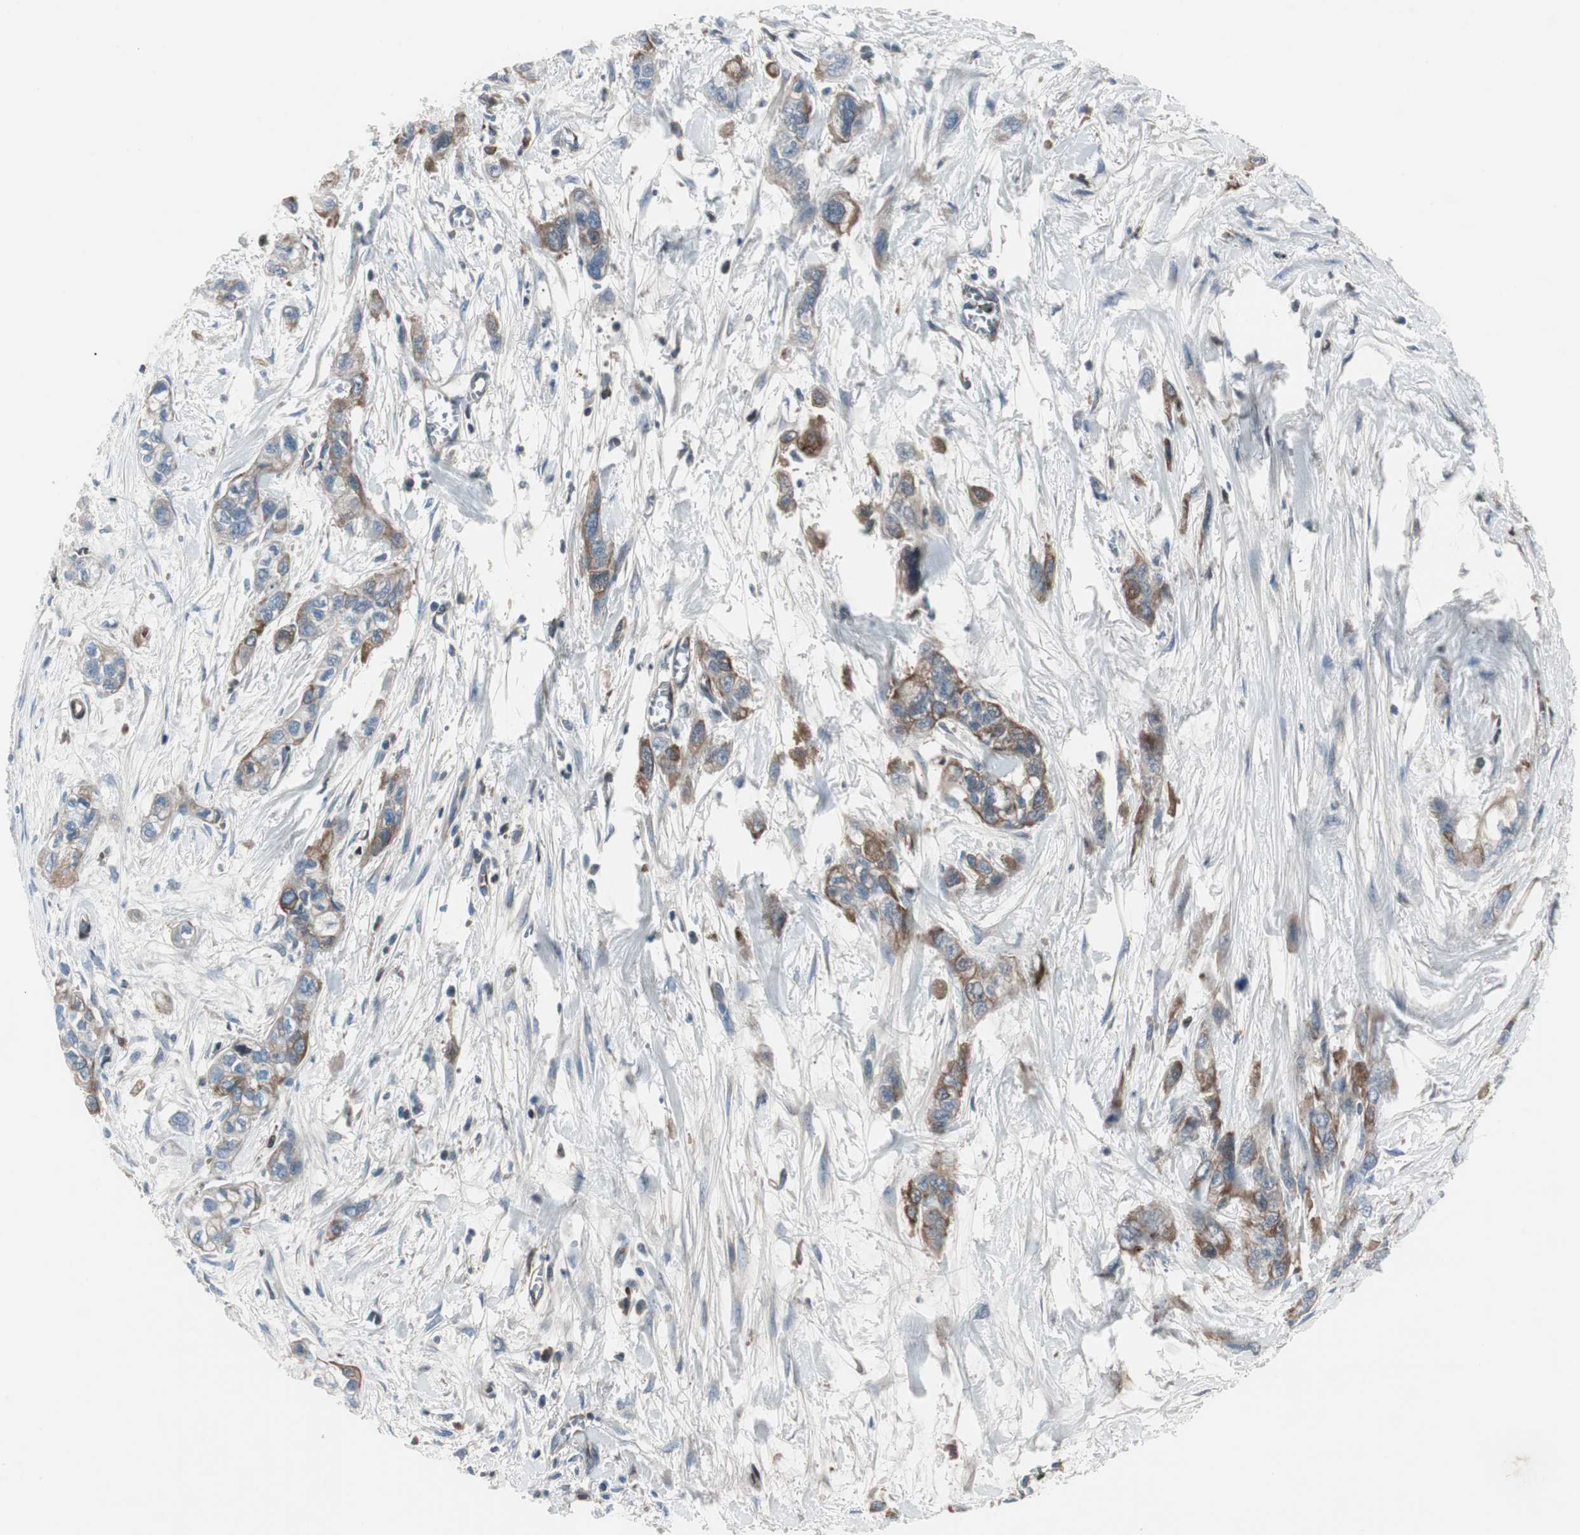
{"staining": {"intensity": "moderate", "quantity": "<25%", "location": "cytoplasmic/membranous"}, "tissue": "pancreatic cancer", "cell_type": "Tumor cells", "image_type": "cancer", "snomed": [{"axis": "morphology", "description": "Adenocarcinoma, NOS"}, {"axis": "topography", "description": "Pancreas"}], "caption": "This is a histology image of immunohistochemistry staining of pancreatic cancer (adenocarcinoma), which shows moderate staining in the cytoplasmic/membranous of tumor cells.", "gene": "PIGR", "patient": {"sex": "male", "age": 74}}